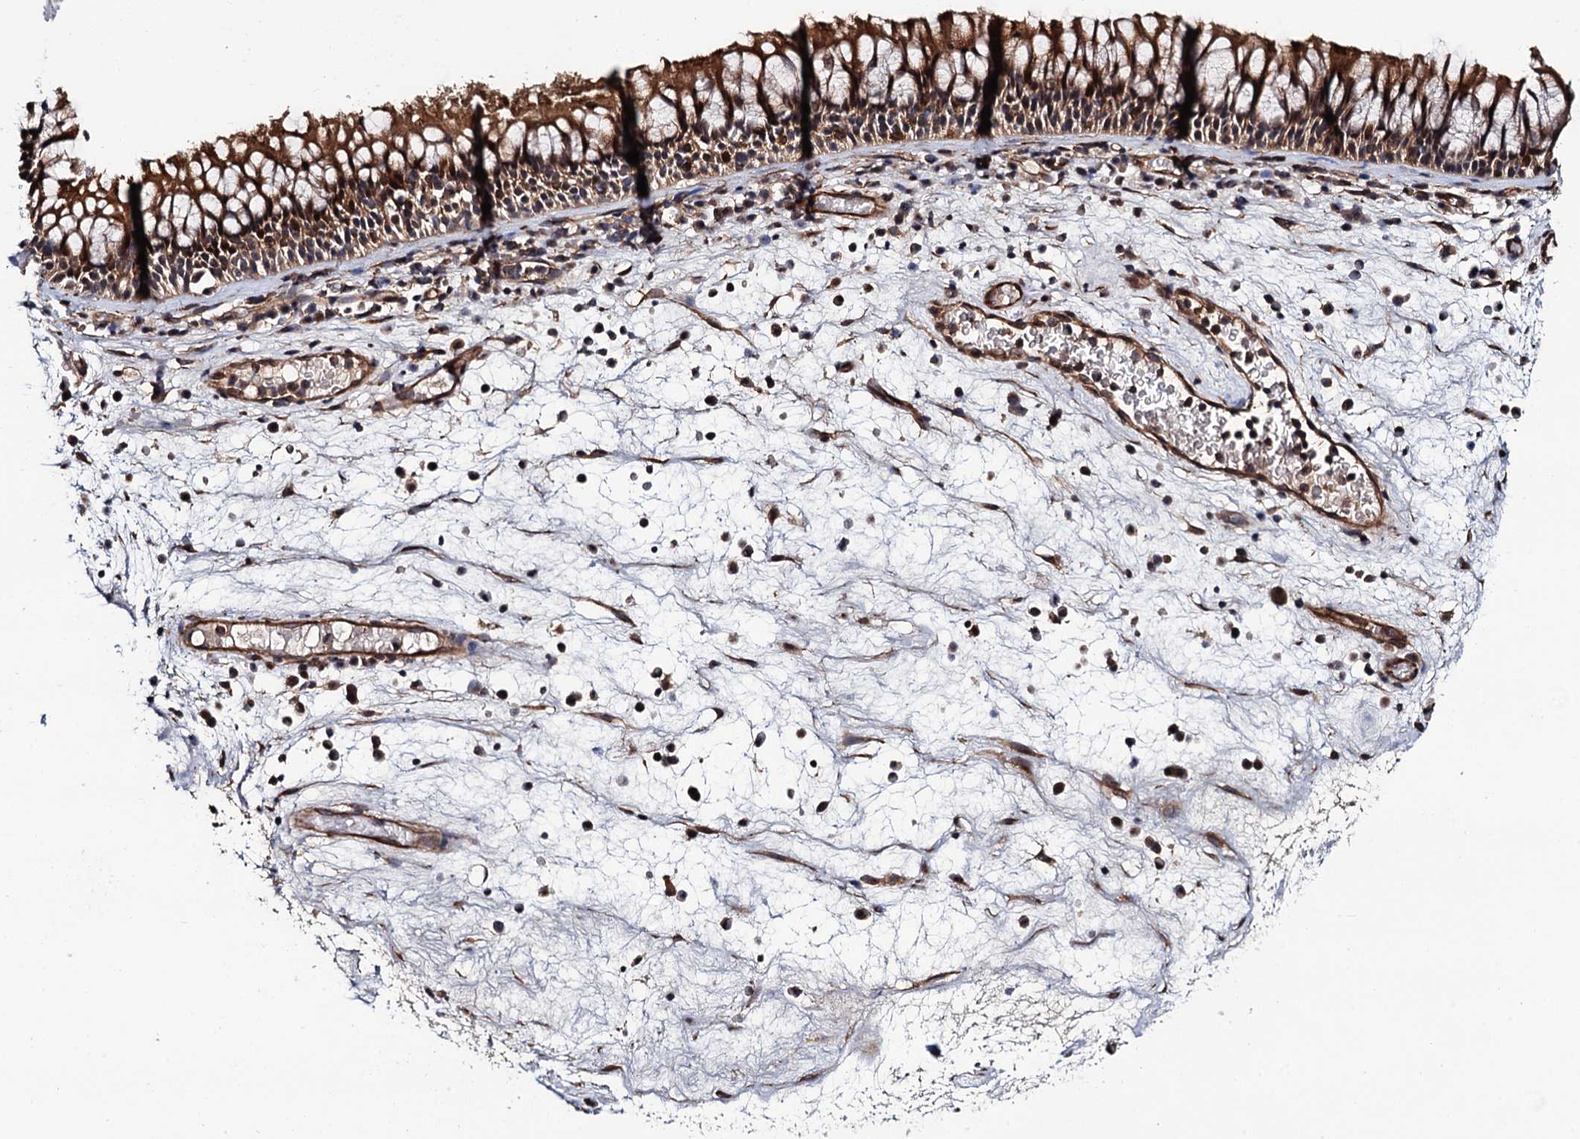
{"staining": {"intensity": "strong", "quantity": ">75%", "location": "cytoplasmic/membranous"}, "tissue": "nasopharynx", "cell_type": "Respiratory epithelial cells", "image_type": "normal", "snomed": [{"axis": "morphology", "description": "Normal tissue, NOS"}, {"axis": "morphology", "description": "Inflammation, NOS"}, {"axis": "morphology", "description": "Malignant melanoma, Metastatic site"}, {"axis": "topography", "description": "Nasopharynx"}], "caption": "Respiratory epithelial cells exhibit high levels of strong cytoplasmic/membranous staining in about >75% of cells in unremarkable nasopharynx. (brown staining indicates protein expression, while blue staining denotes nuclei).", "gene": "FSIP1", "patient": {"sex": "male", "age": 70}}